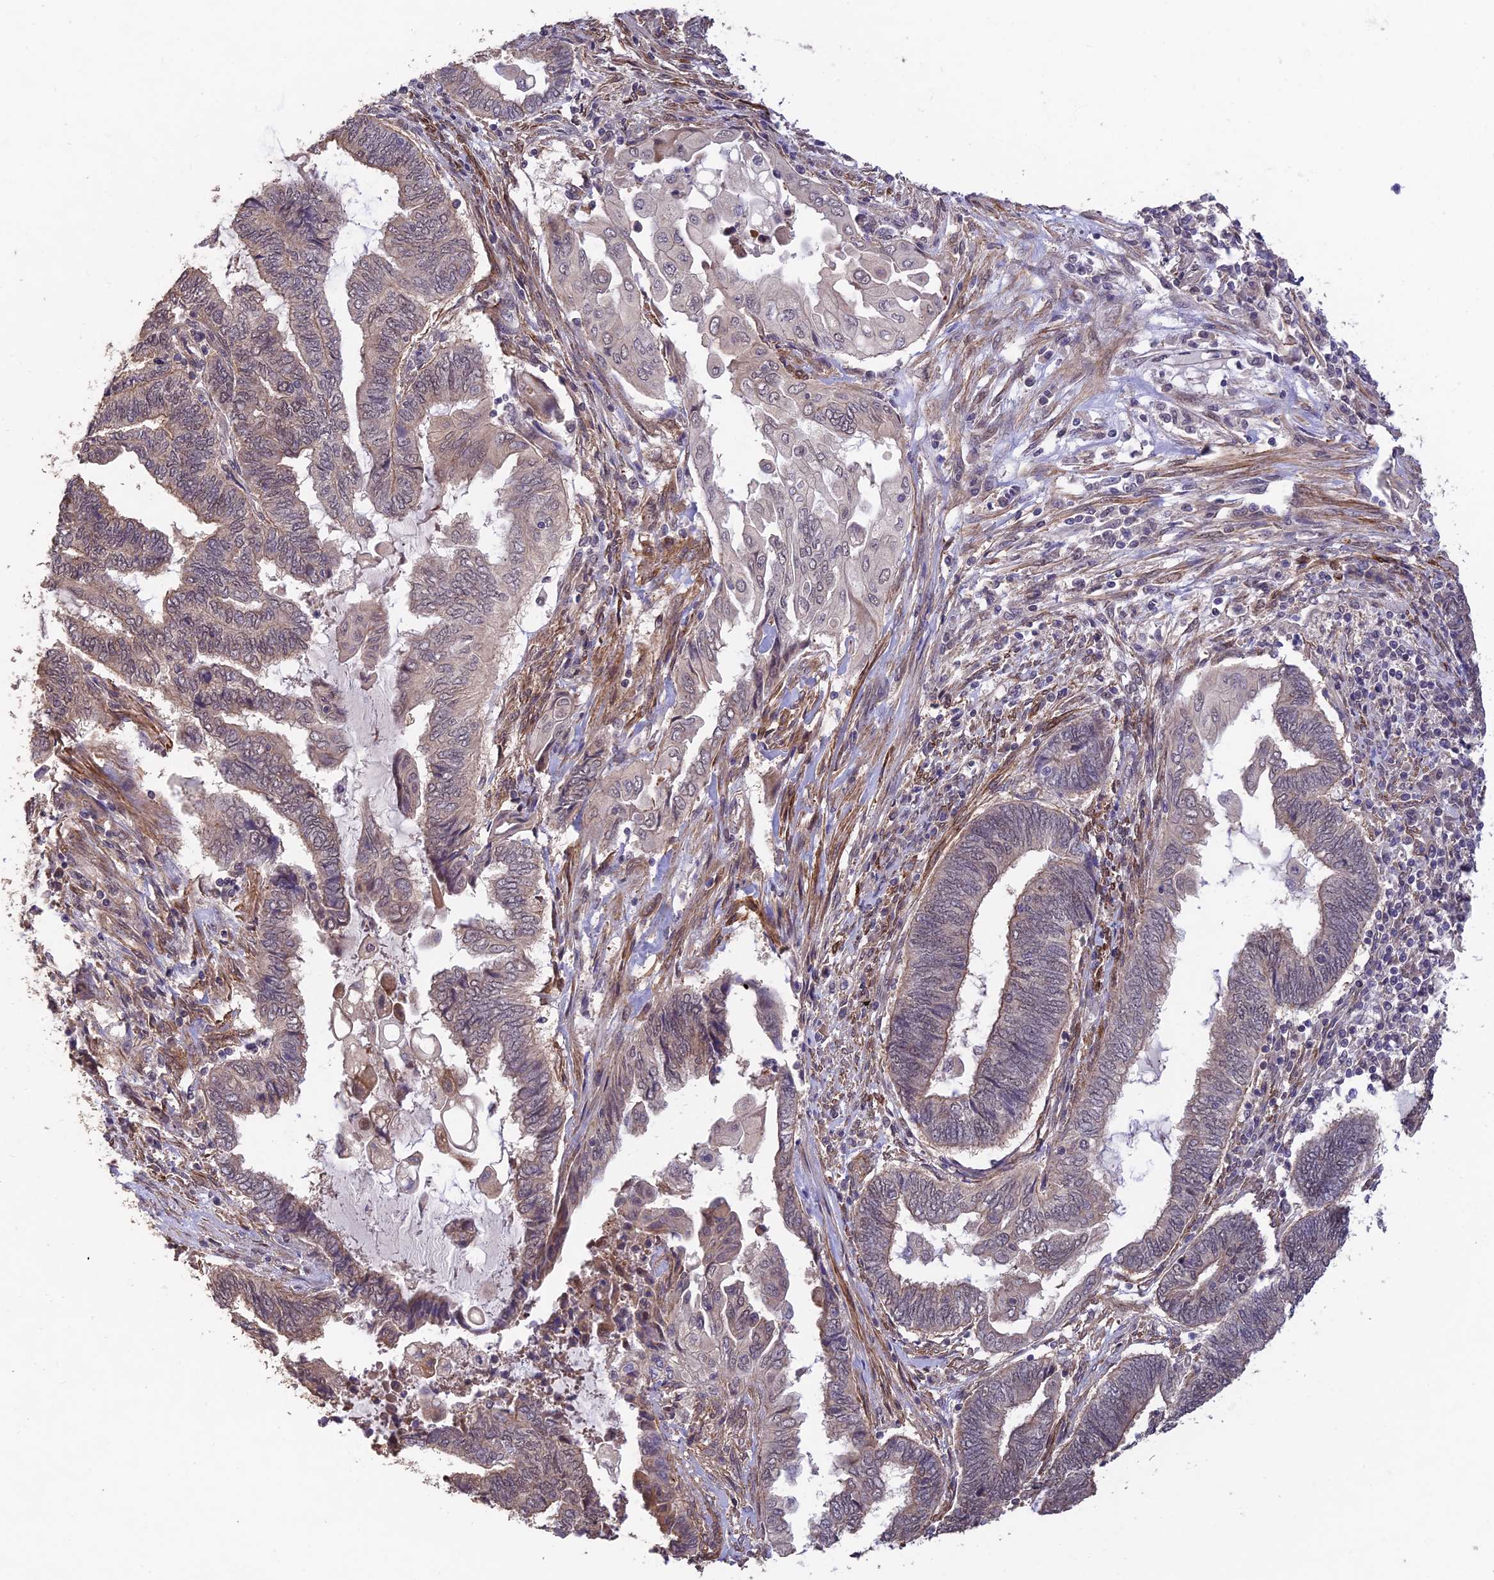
{"staining": {"intensity": "weak", "quantity": "<25%", "location": "cytoplasmic/membranous"}, "tissue": "endometrial cancer", "cell_type": "Tumor cells", "image_type": "cancer", "snomed": [{"axis": "morphology", "description": "Adenocarcinoma, NOS"}, {"axis": "topography", "description": "Uterus"}, {"axis": "topography", "description": "Endometrium"}], "caption": "This image is of endometrial cancer (adenocarcinoma) stained with immunohistochemistry to label a protein in brown with the nuclei are counter-stained blue. There is no positivity in tumor cells. (DAB (3,3'-diaminobenzidine) immunohistochemistry (IHC) with hematoxylin counter stain).", "gene": "PAGR1", "patient": {"sex": "female", "age": 70}}